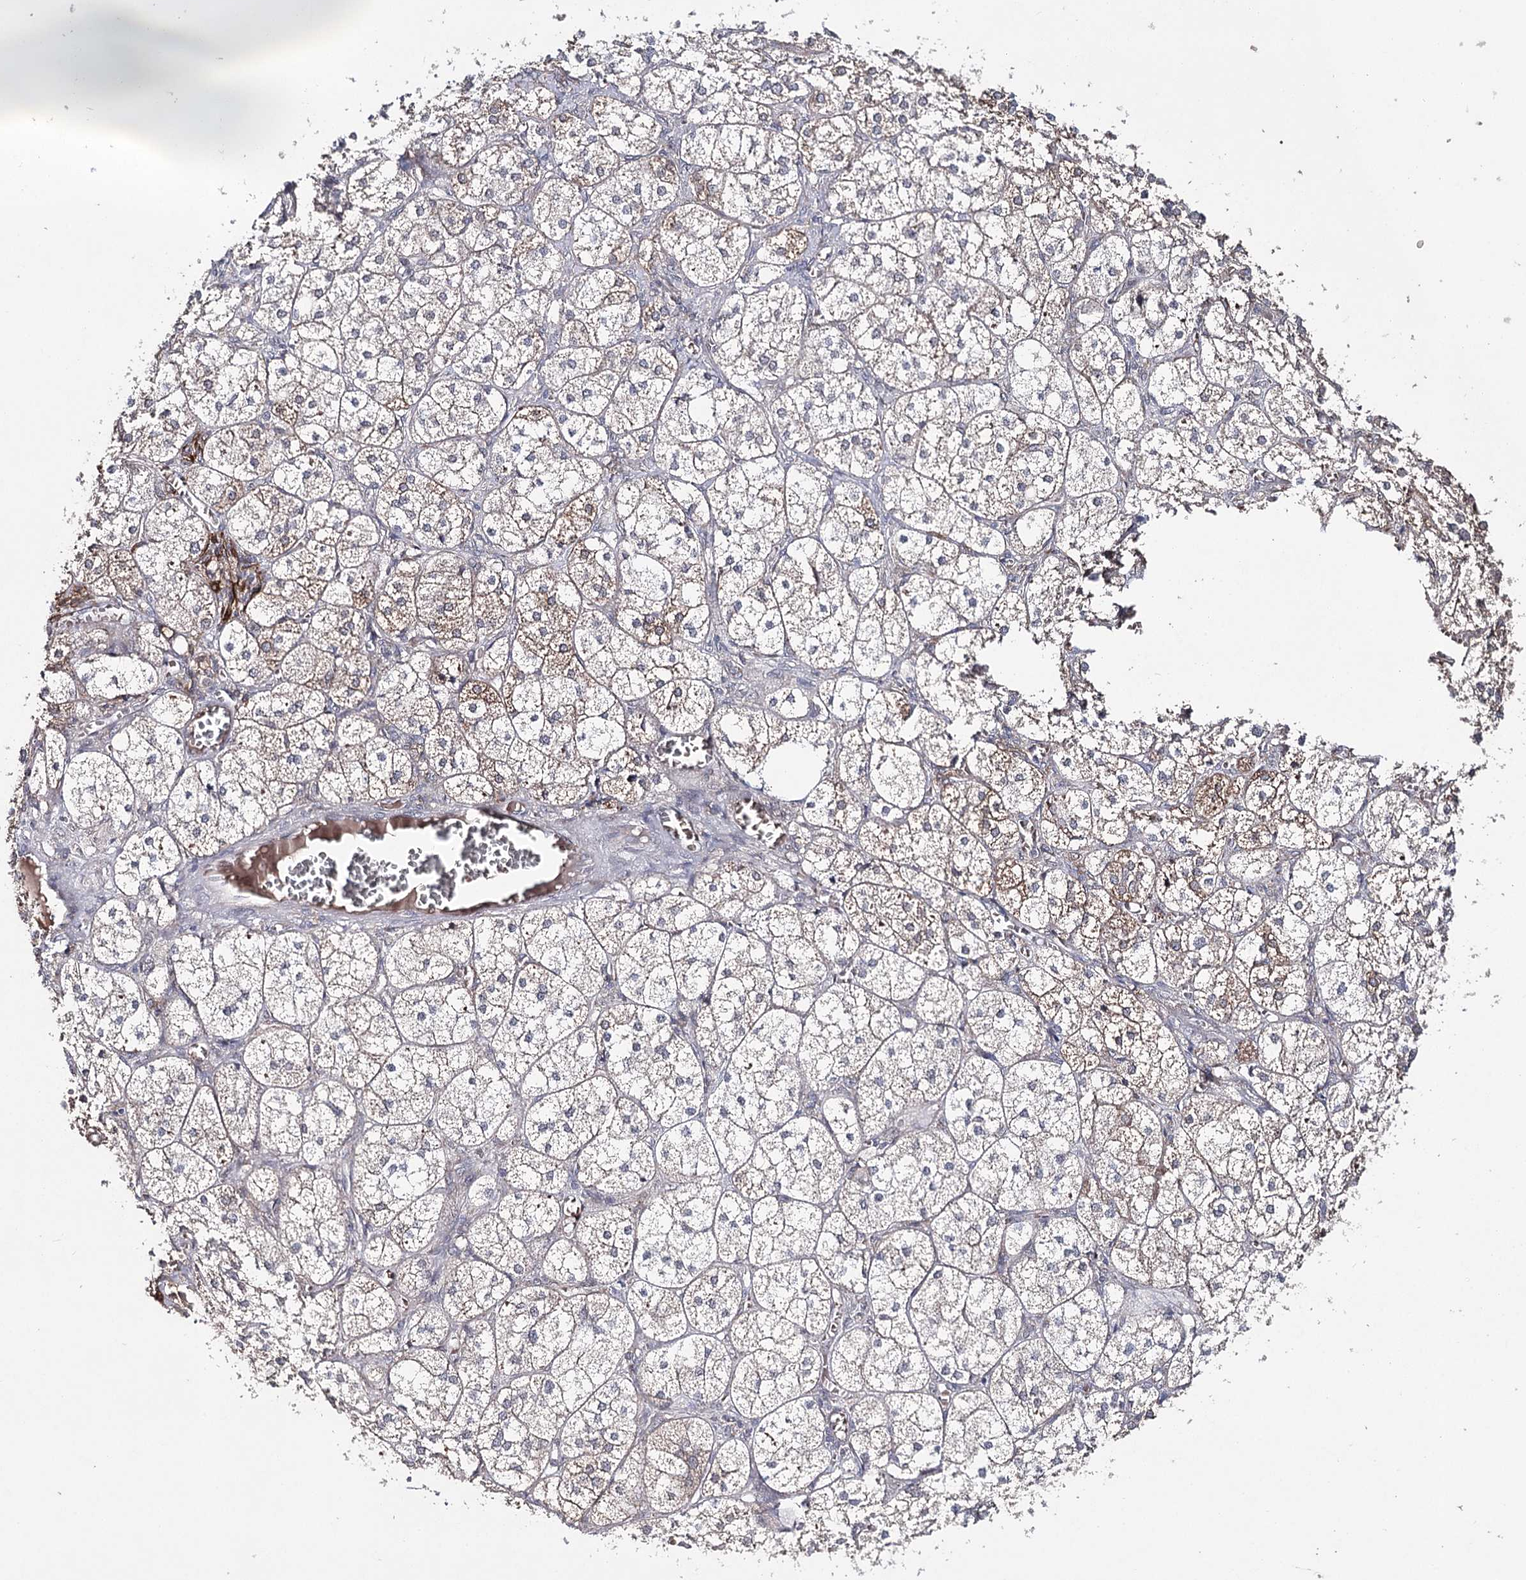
{"staining": {"intensity": "moderate", "quantity": "25%-75%", "location": "cytoplasmic/membranous"}, "tissue": "adrenal gland", "cell_type": "Glandular cells", "image_type": "normal", "snomed": [{"axis": "morphology", "description": "Normal tissue, NOS"}, {"axis": "topography", "description": "Adrenal gland"}], "caption": "Adrenal gland stained for a protein (brown) reveals moderate cytoplasmic/membranous positive positivity in about 25%-75% of glandular cells.", "gene": "HSD11B2", "patient": {"sex": "female", "age": 61}}